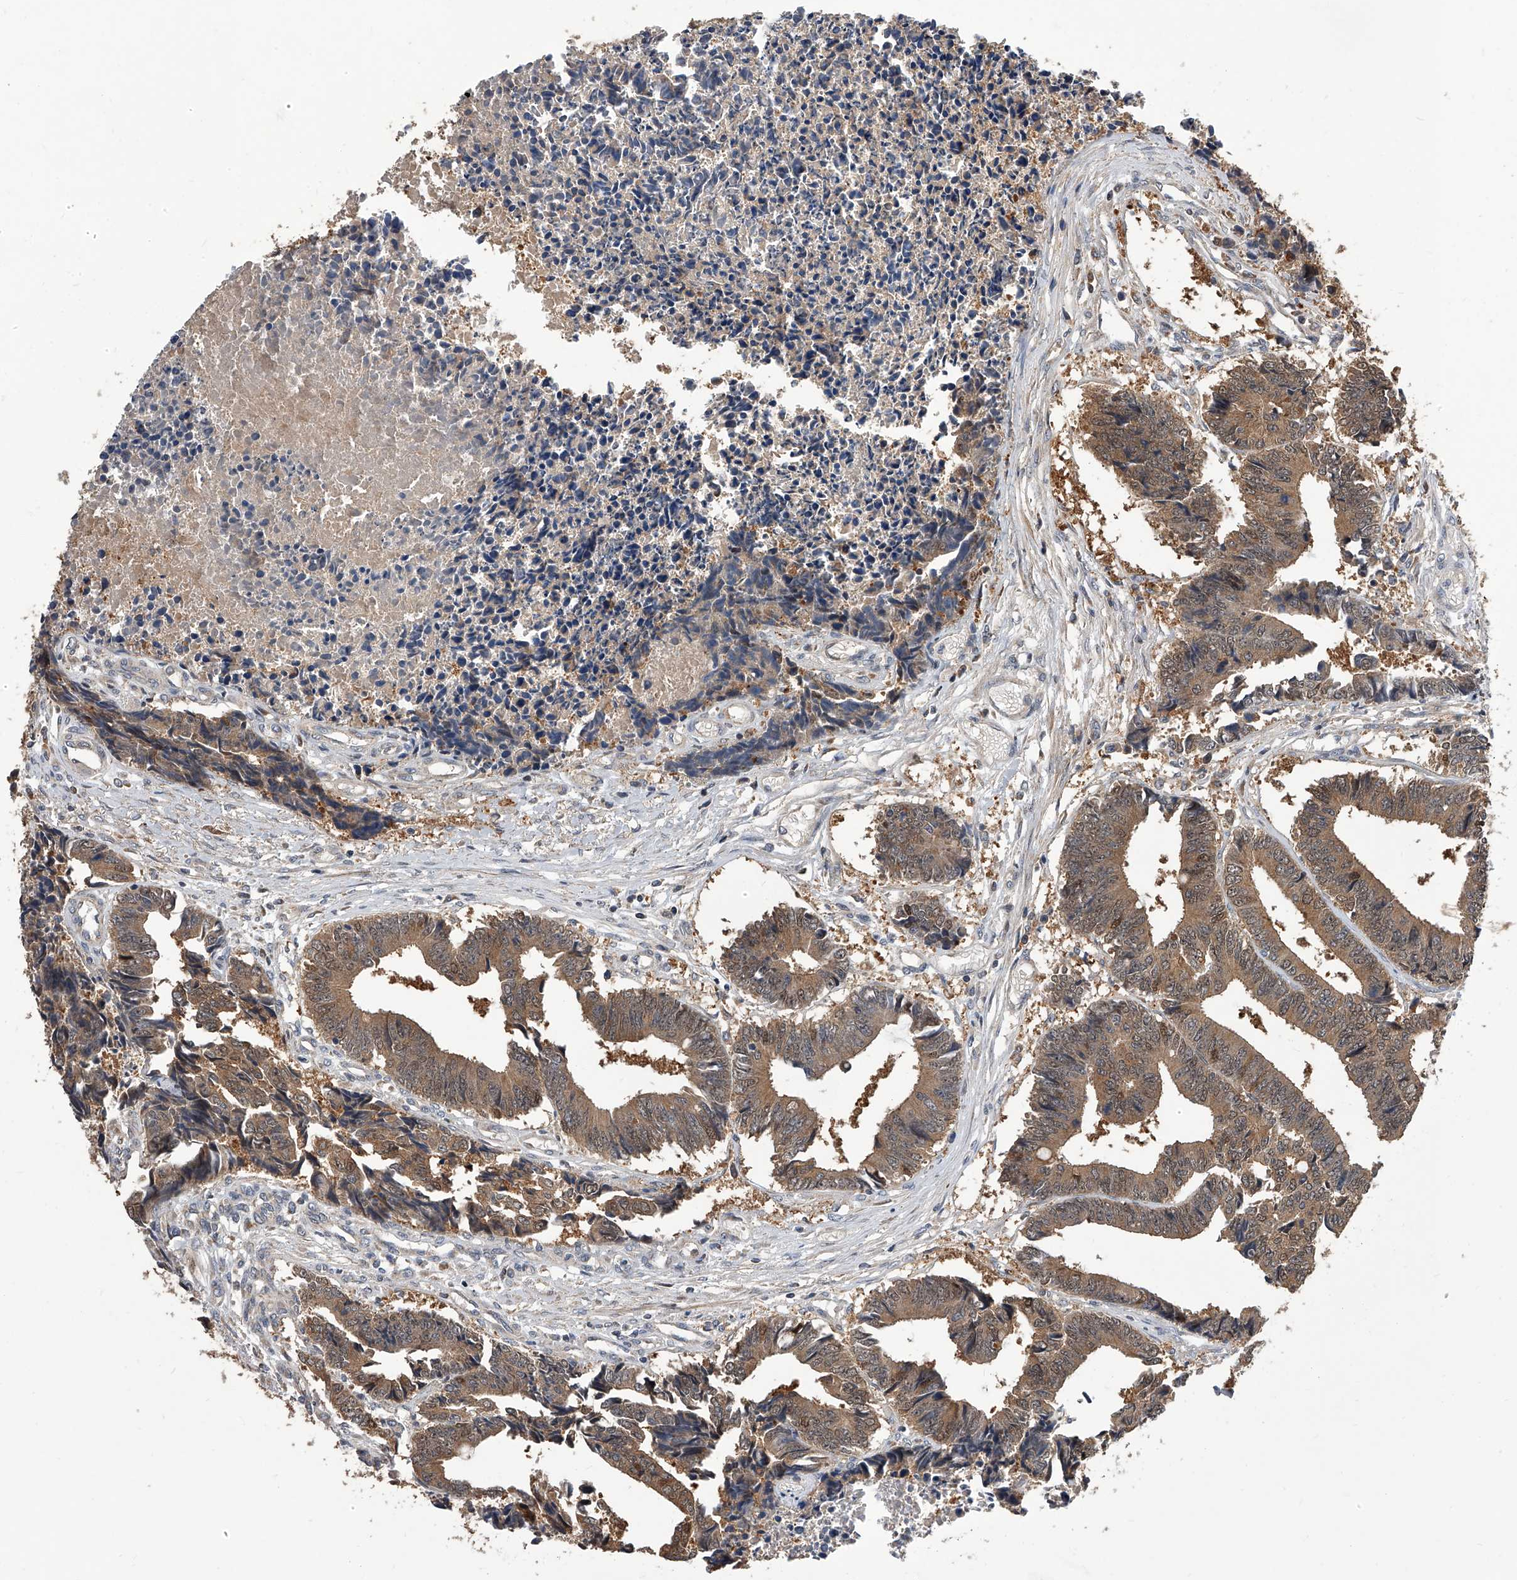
{"staining": {"intensity": "moderate", "quantity": ">75%", "location": "cytoplasmic/membranous,nuclear"}, "tissue": "colorectal cancer", "cell_type": "Tumor cells", "image_type": "cancer", "snomed": [{"axis": "morphology", "description": "Adenocarcinoma, NOS"}, {"axis": "topography", "description": "Rectum"}], "caption": "Colorectal cancer stained for a protein (brown) demonstrates moderate cytoplasmic/membranous and nuclear positive staining in about >75% of tumor cells.", "gene": "GMDS", "patient": {"sex": "male", "age": 84}}